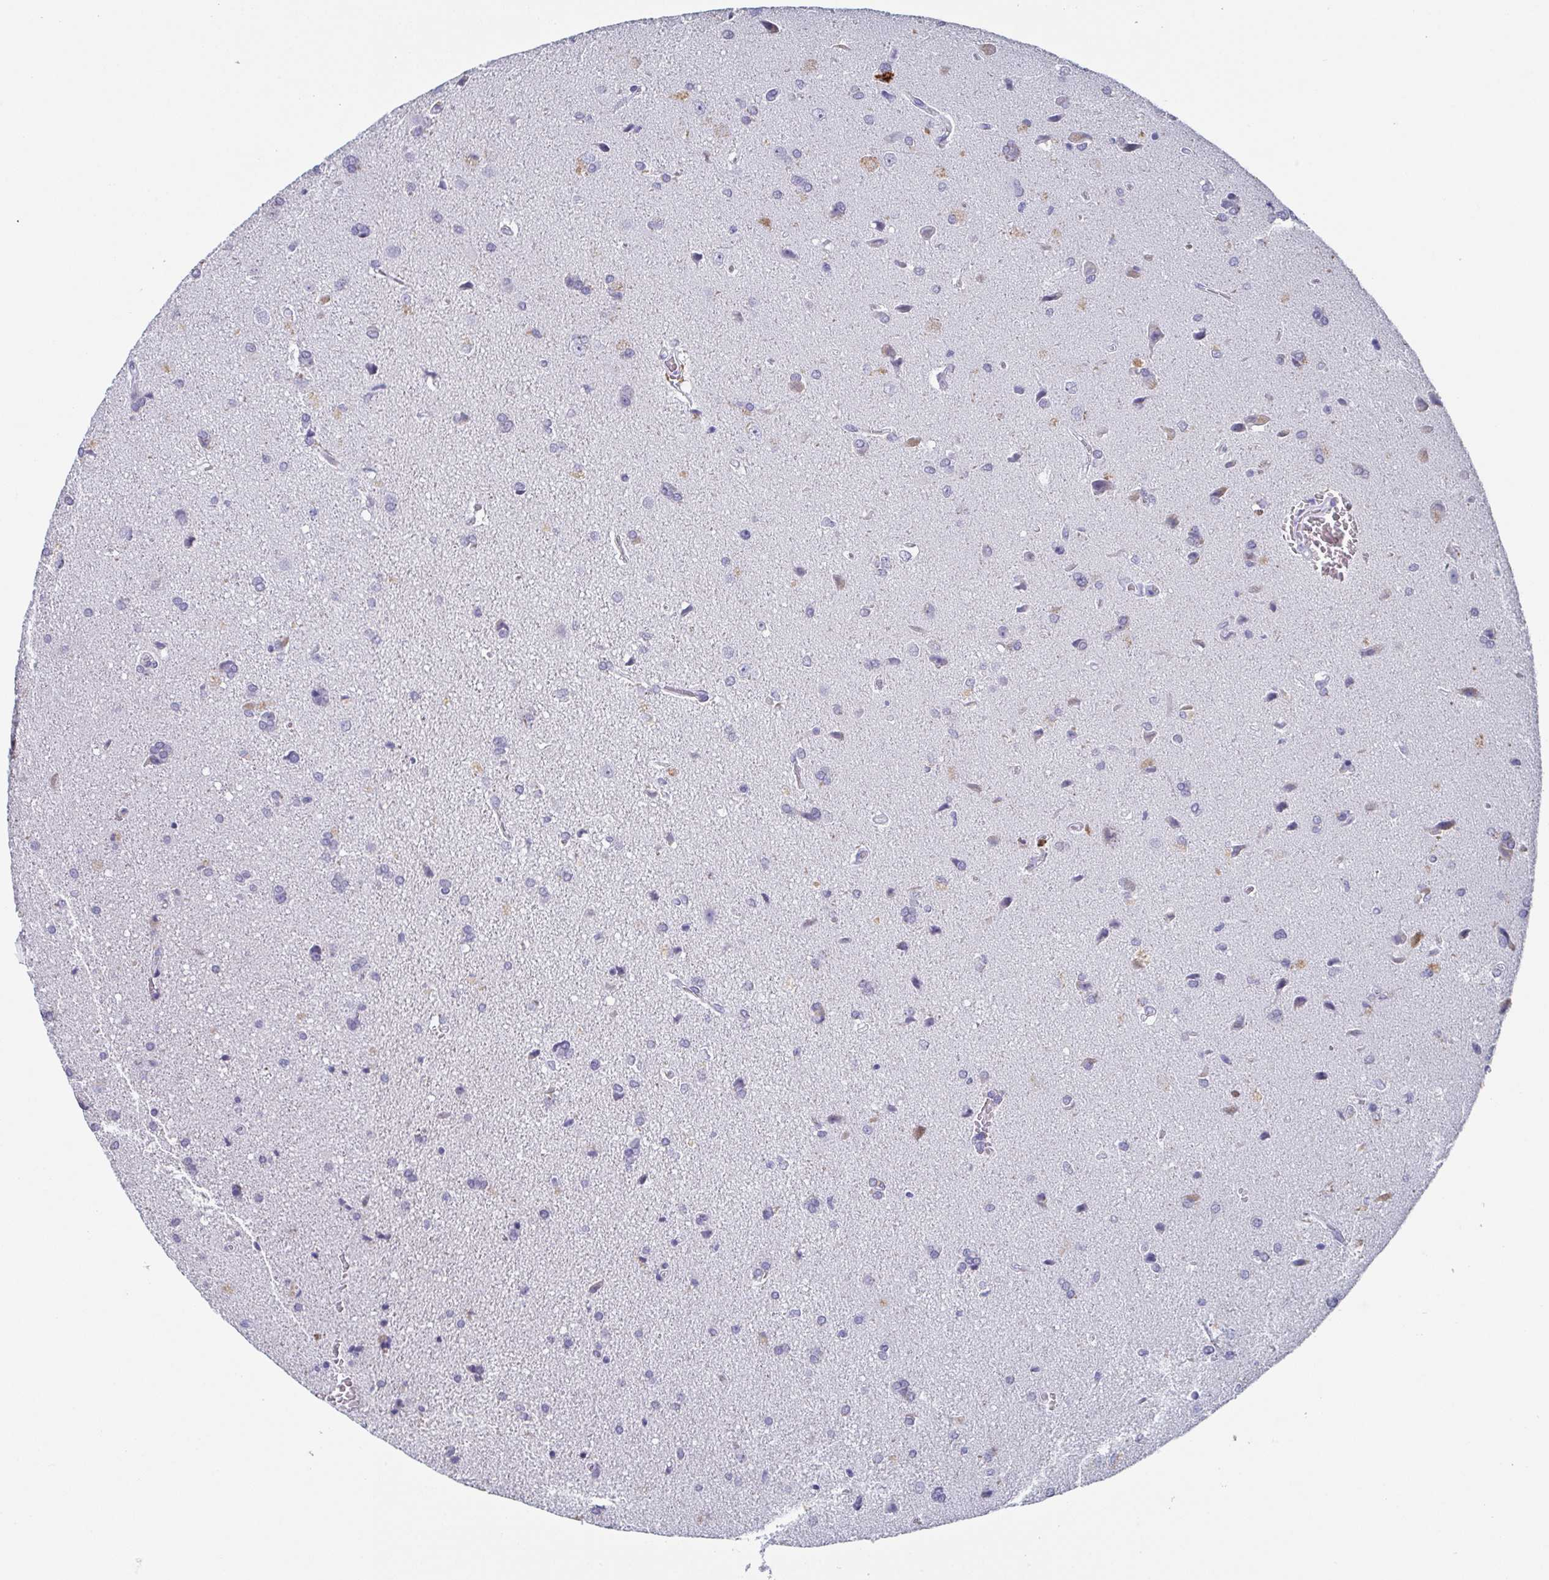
{"staining": {"intensity": "negative", "quantity": "none", "location": "none"}, "tissue": "glioma", "cell_type": "Tumor cells", "image_type": "cancer", "snomed": [{"axis": "morphology", "description": "Glioma, malignant, High grade"}, {"axis": "topography", "description": "Brain"}], "caption": "This is an IHC micrograph of malignant glioma (high-grade). There is no staining in tumor cells.", "gene": "ITLN1", "patient": {"sex": "male", "age": 68}}